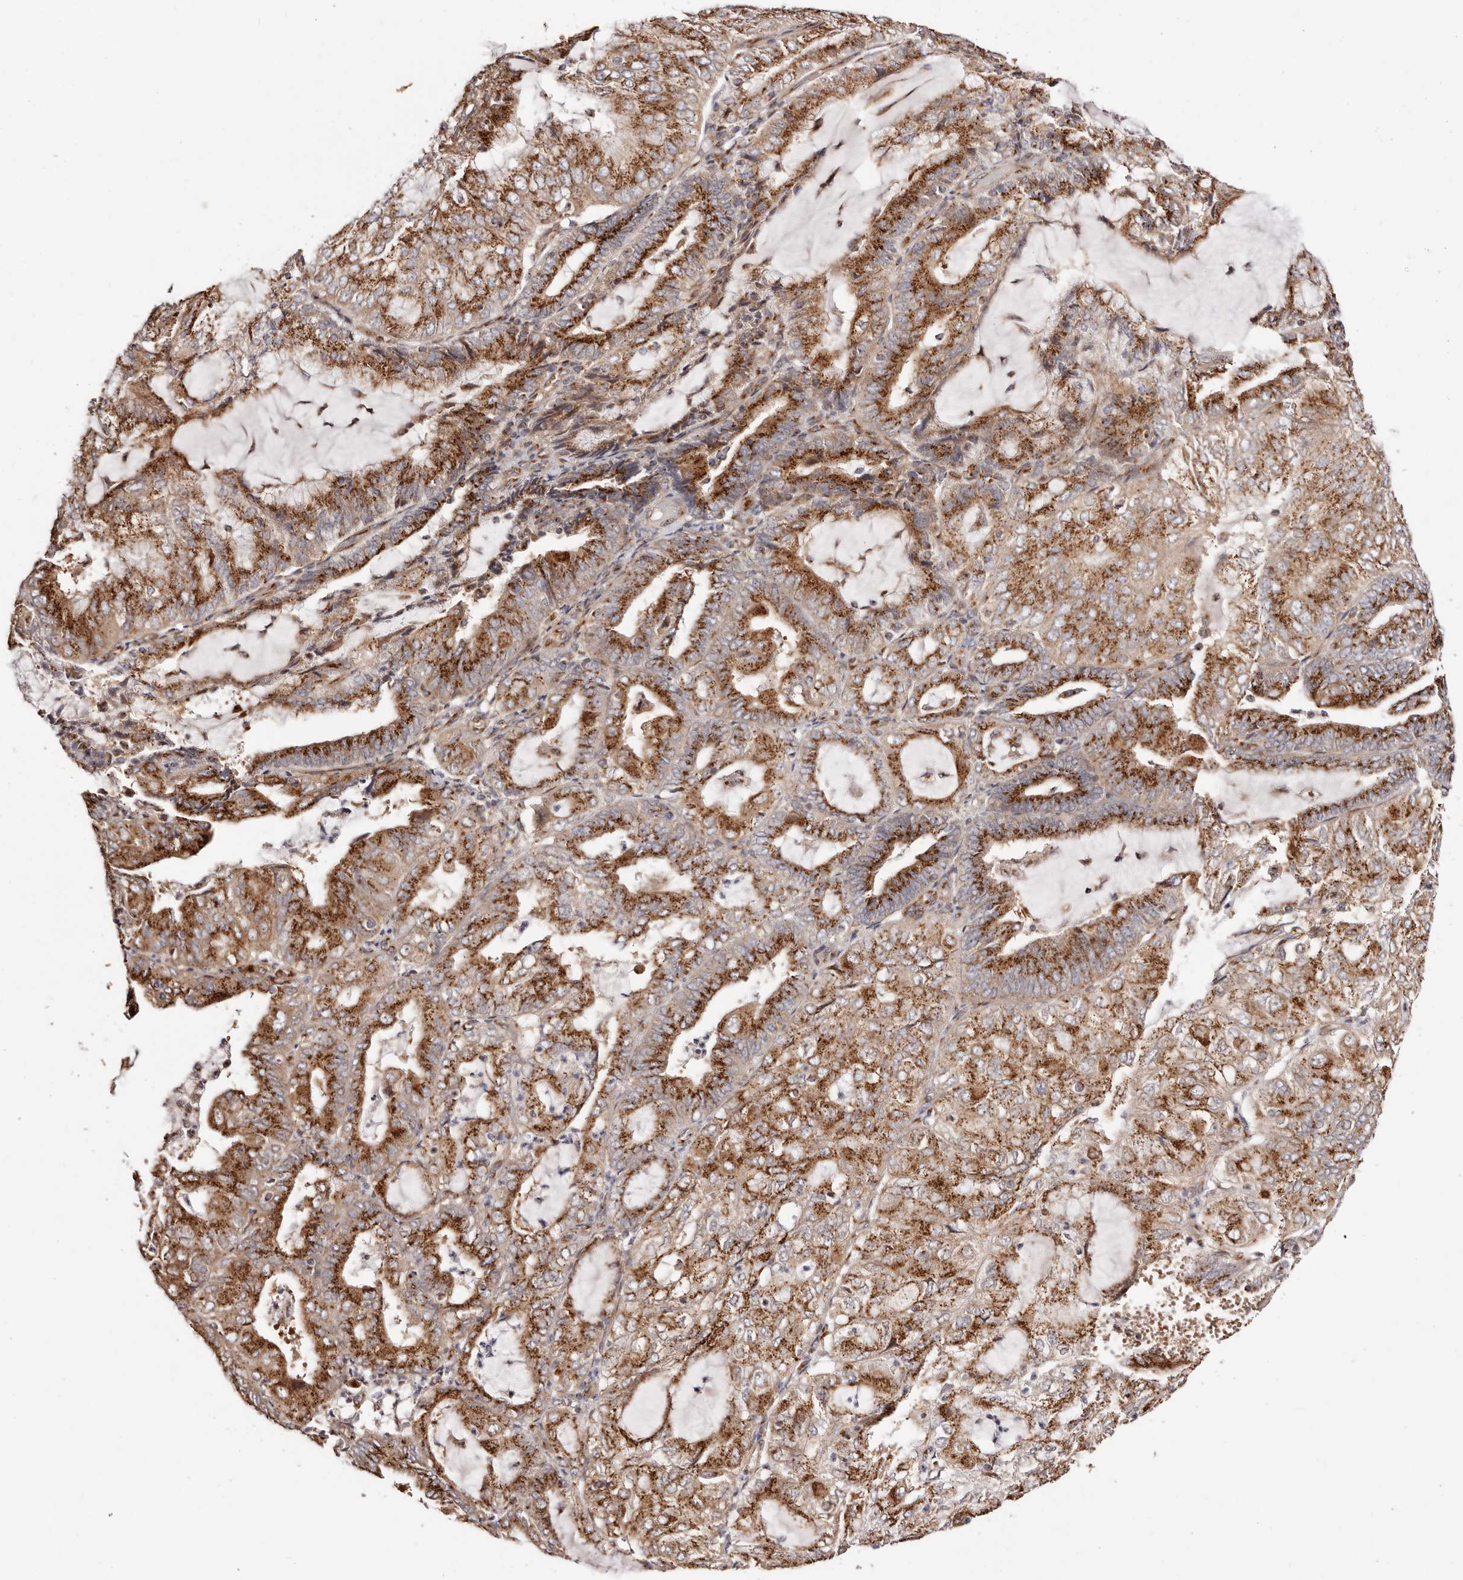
{"staining": {"intensity": "strong", "quantity": ">75%", "location": "cytoplasmic/membranous"}, "tissue": "endometrial cancer", "cell_type": "Tumor cells", "image_type": "cancer", "snomed": [{"axis": "morphology", "description": "Adenocarcinoma, NOS"}, {"axis": "topography", "description": "Endometrium"}], "caption": "Endometrial cancer stained with a protein marker exhibits strong staining in tumor cells.", "gene": "MAPK6", "patient": {"sex": "female", "age": 81}}